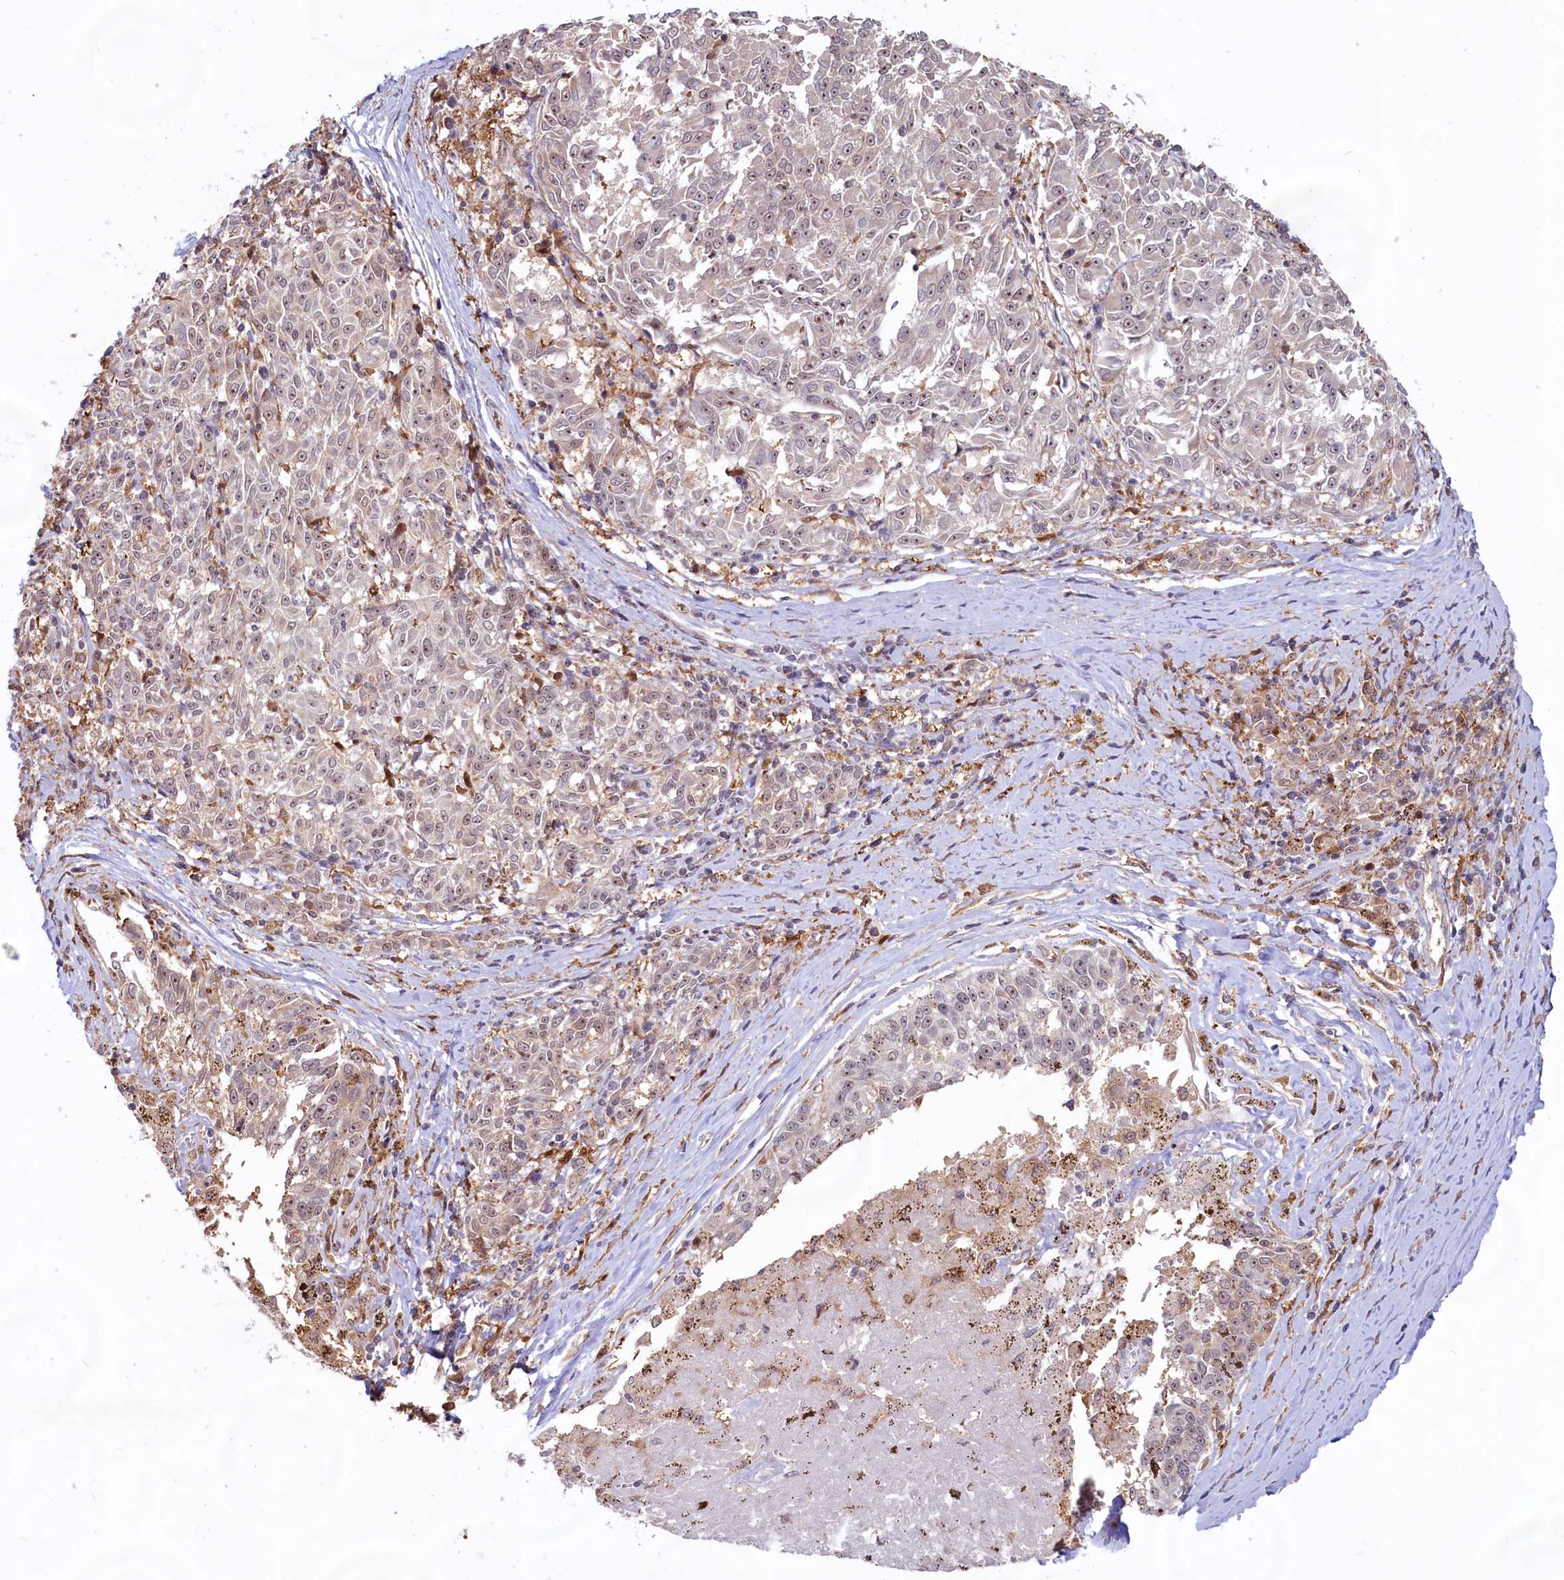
{"staining": {"intensity": "weak", "quantity": "25%-75%", "location": "nuclear"}, "tissue": "melanoma", "cell_type": "Tumor cells", "image_type": "cancer", "snomed": [{"axis": "morphology", "description": "Malignant melanoma, NOS"}, {"axis": "topography", "description": "Skin"}], "caption": "A brown stain labels weak nuclear expression of a protein in human melanoma tumor cells.", "gene": "C1D", "patient": {"sex": "female", "age": 72}}